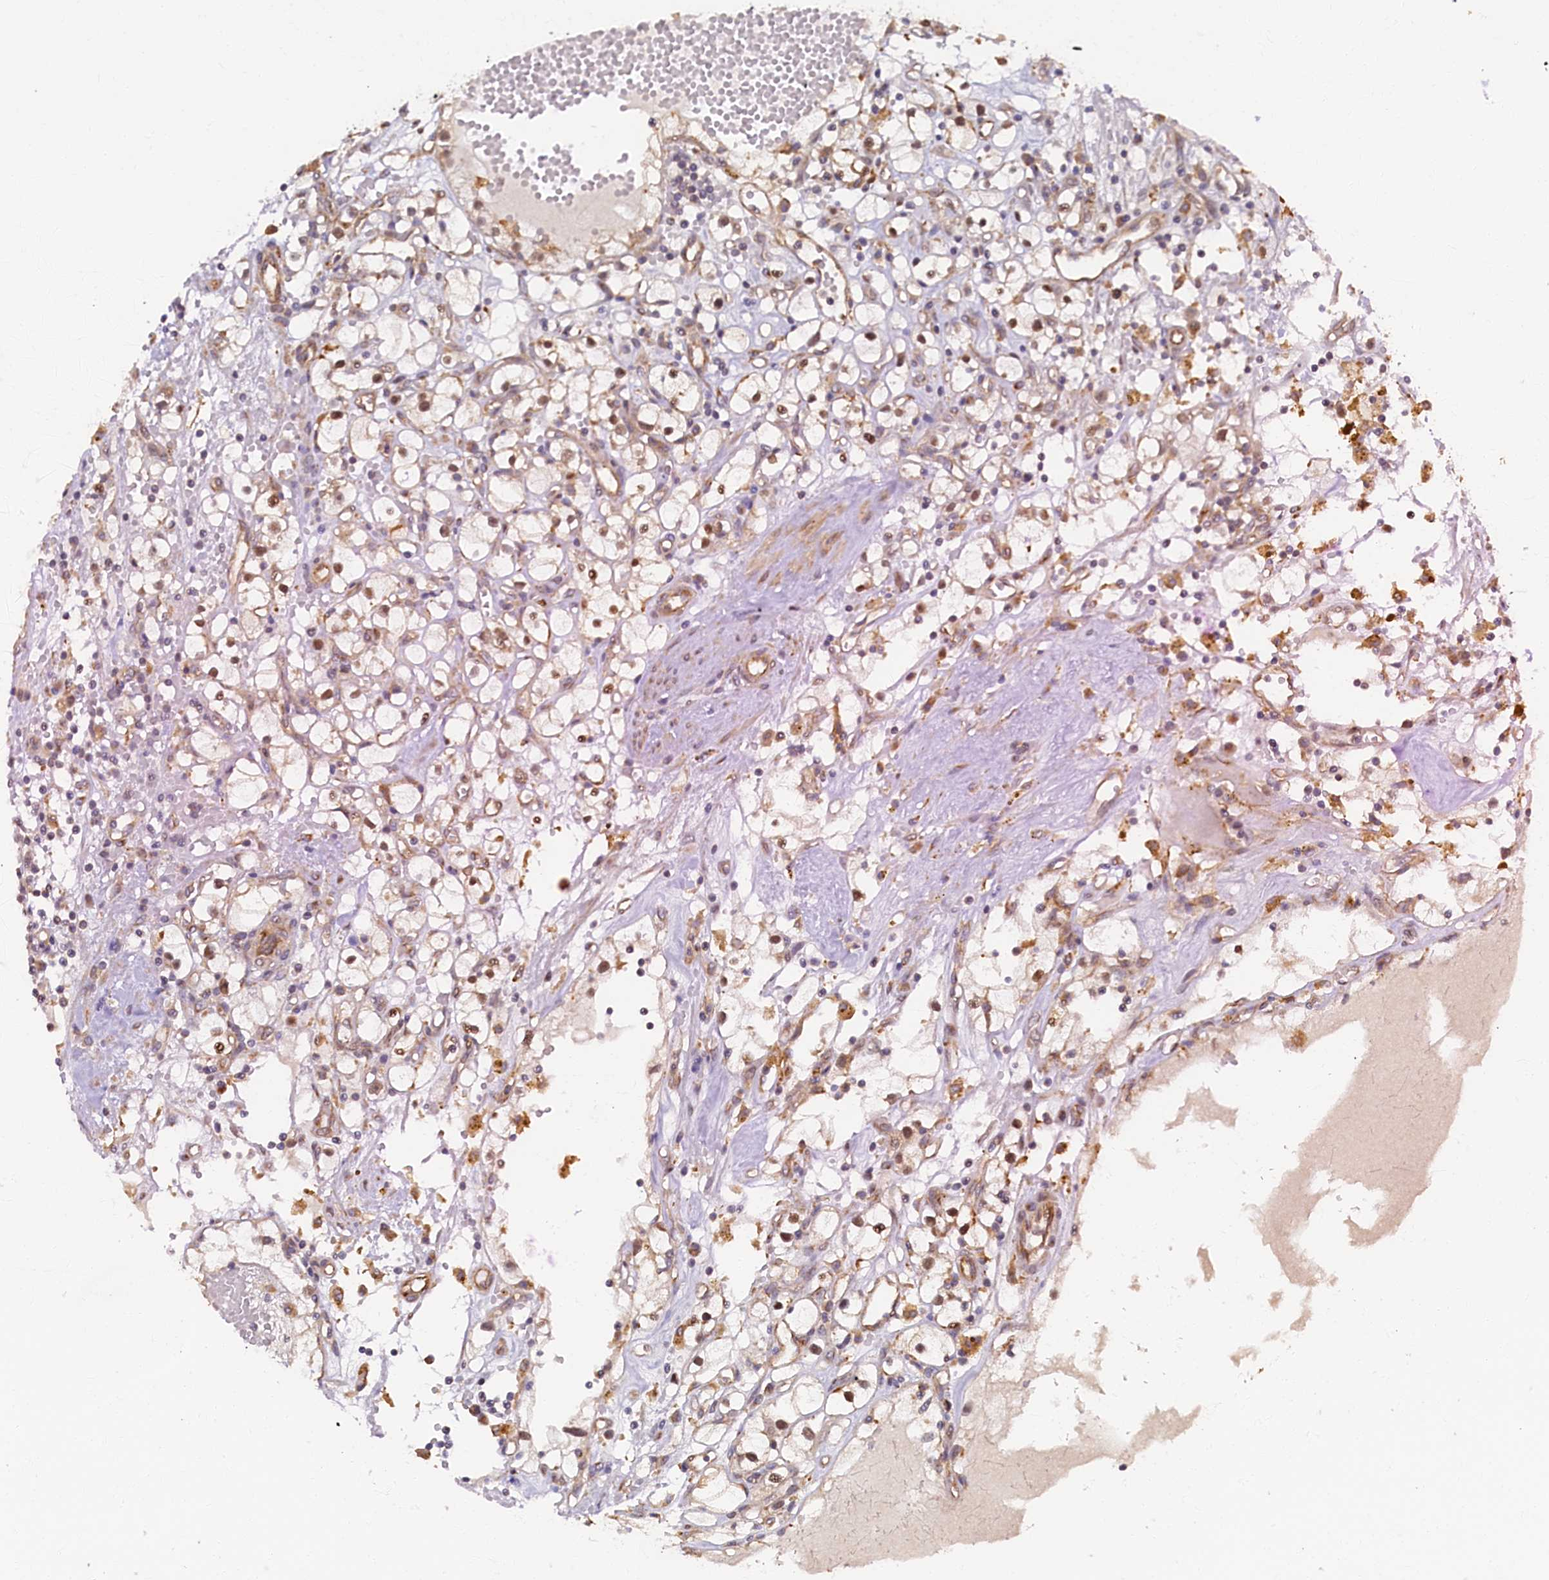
{"staining": {"intensity": "moderate", "quantity": "<25%", "location": "nuclear"}, "tissue": "renal cancer", "cell_type": "Tumor cells", "image_type": "cancer", "snomed": [{"axis": "morphology", "description": "Adenocarcinoma, NOS"}, {"axis": "topography", "description": "Kidney"}], "caption": "Renal adenocarcinoma tissue demonstrates moderate nuclear staining in about <25% of tumor cells", "gene": "STX12", "patient": {"sex": "male", "age": 56}}